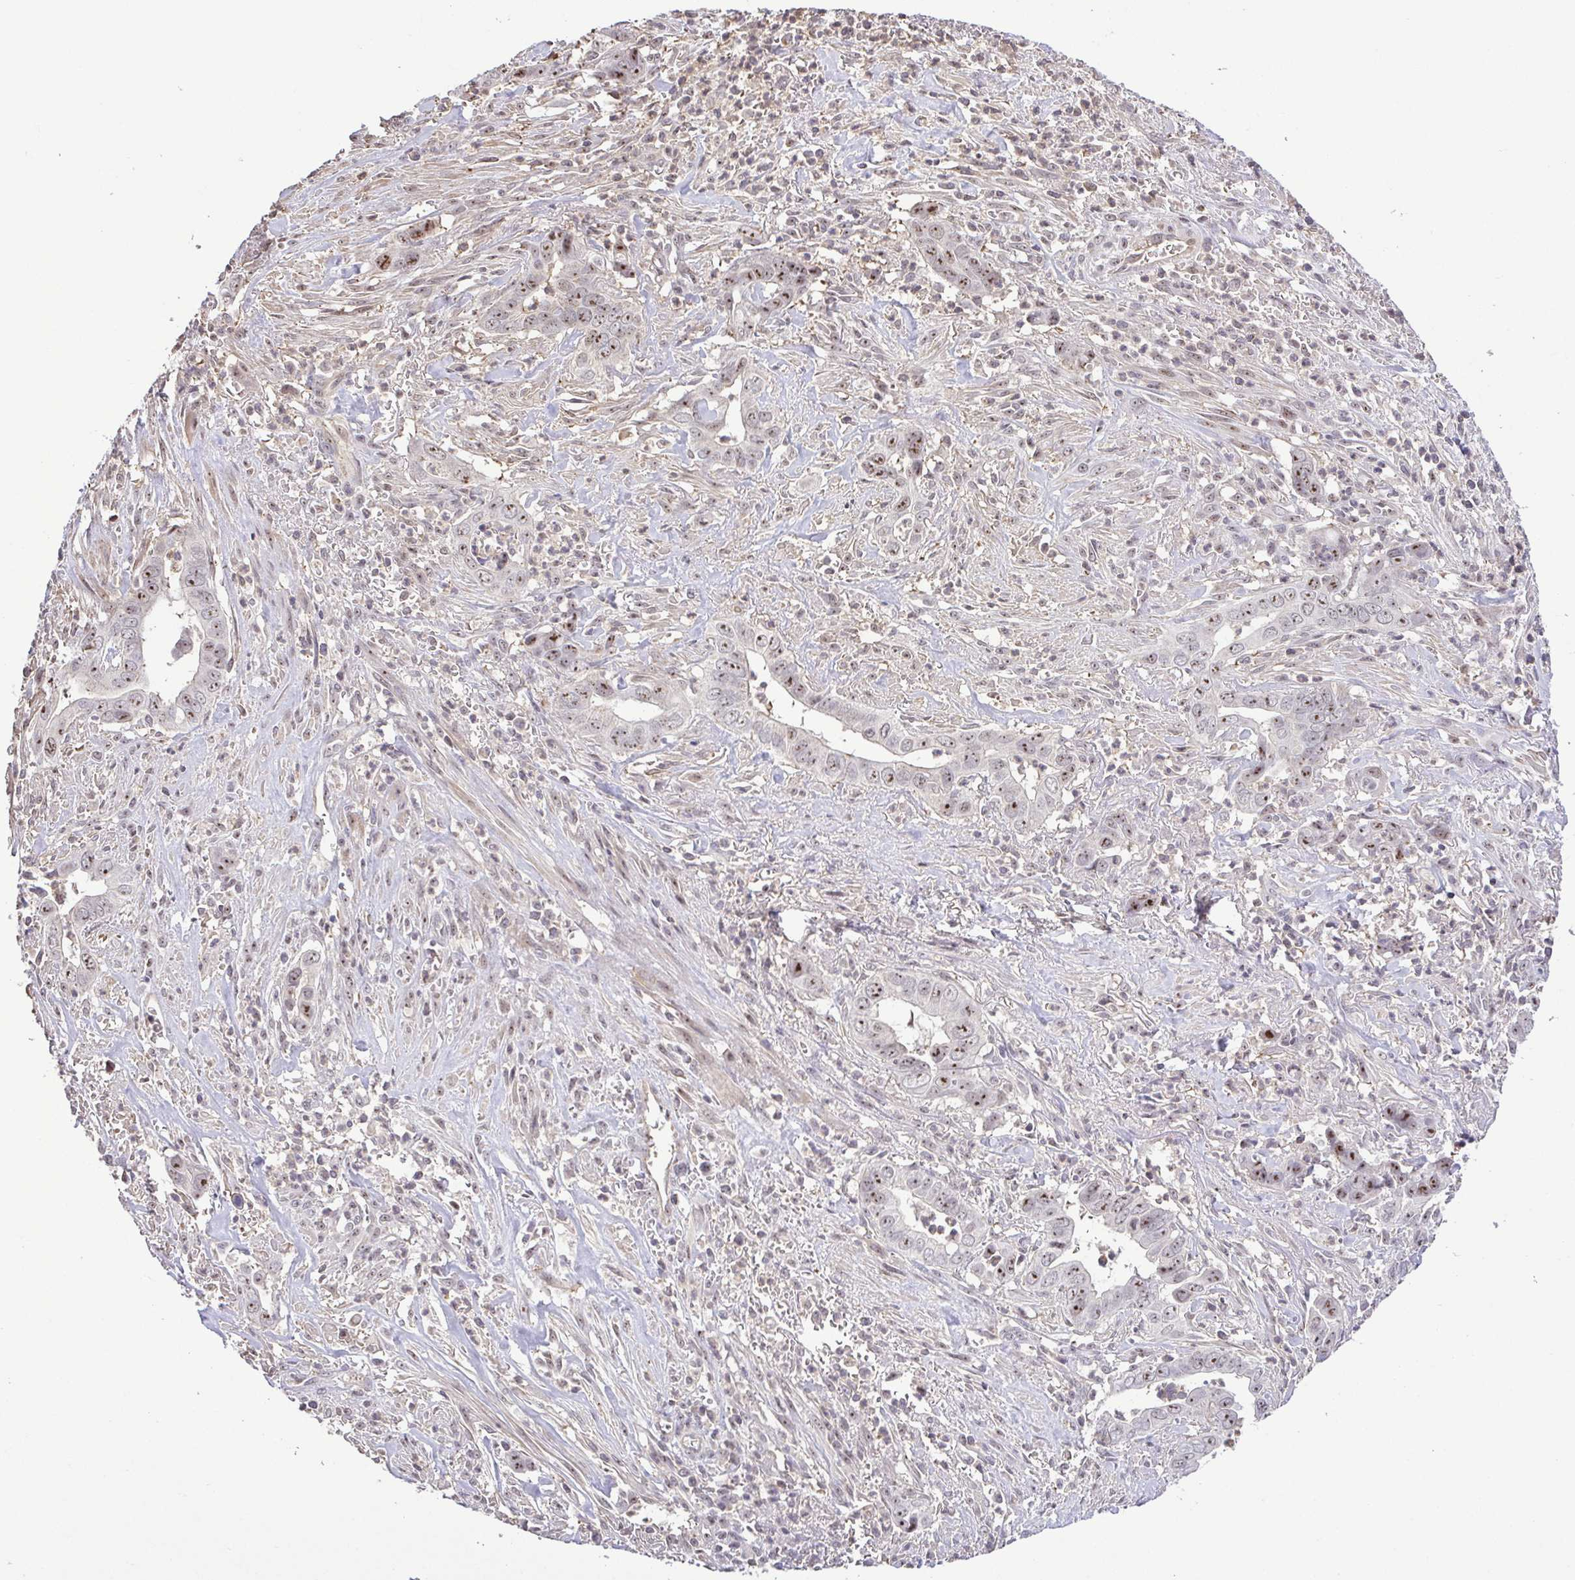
{"staining": {"intensity": "moderate", "quantity": ">75%", "location": "nuclear"}, "tissue": "liver cancer", "cell_type": "Tumor cells", "image_type": "cancer", "snomed": [{"axis": "morphology", "description": "Cholangiocarcinoma"}, {"axis": "topography", "description": "Liver"}], "caption": "Liver cancer (cholangiocarcinoma) stained for a protein (brown) reveals moderate nuclear positive positivity in approximately >75% of tumor cells.", "gene": "RSL24D1", "patient": {"sex": "female", "age": 79}}